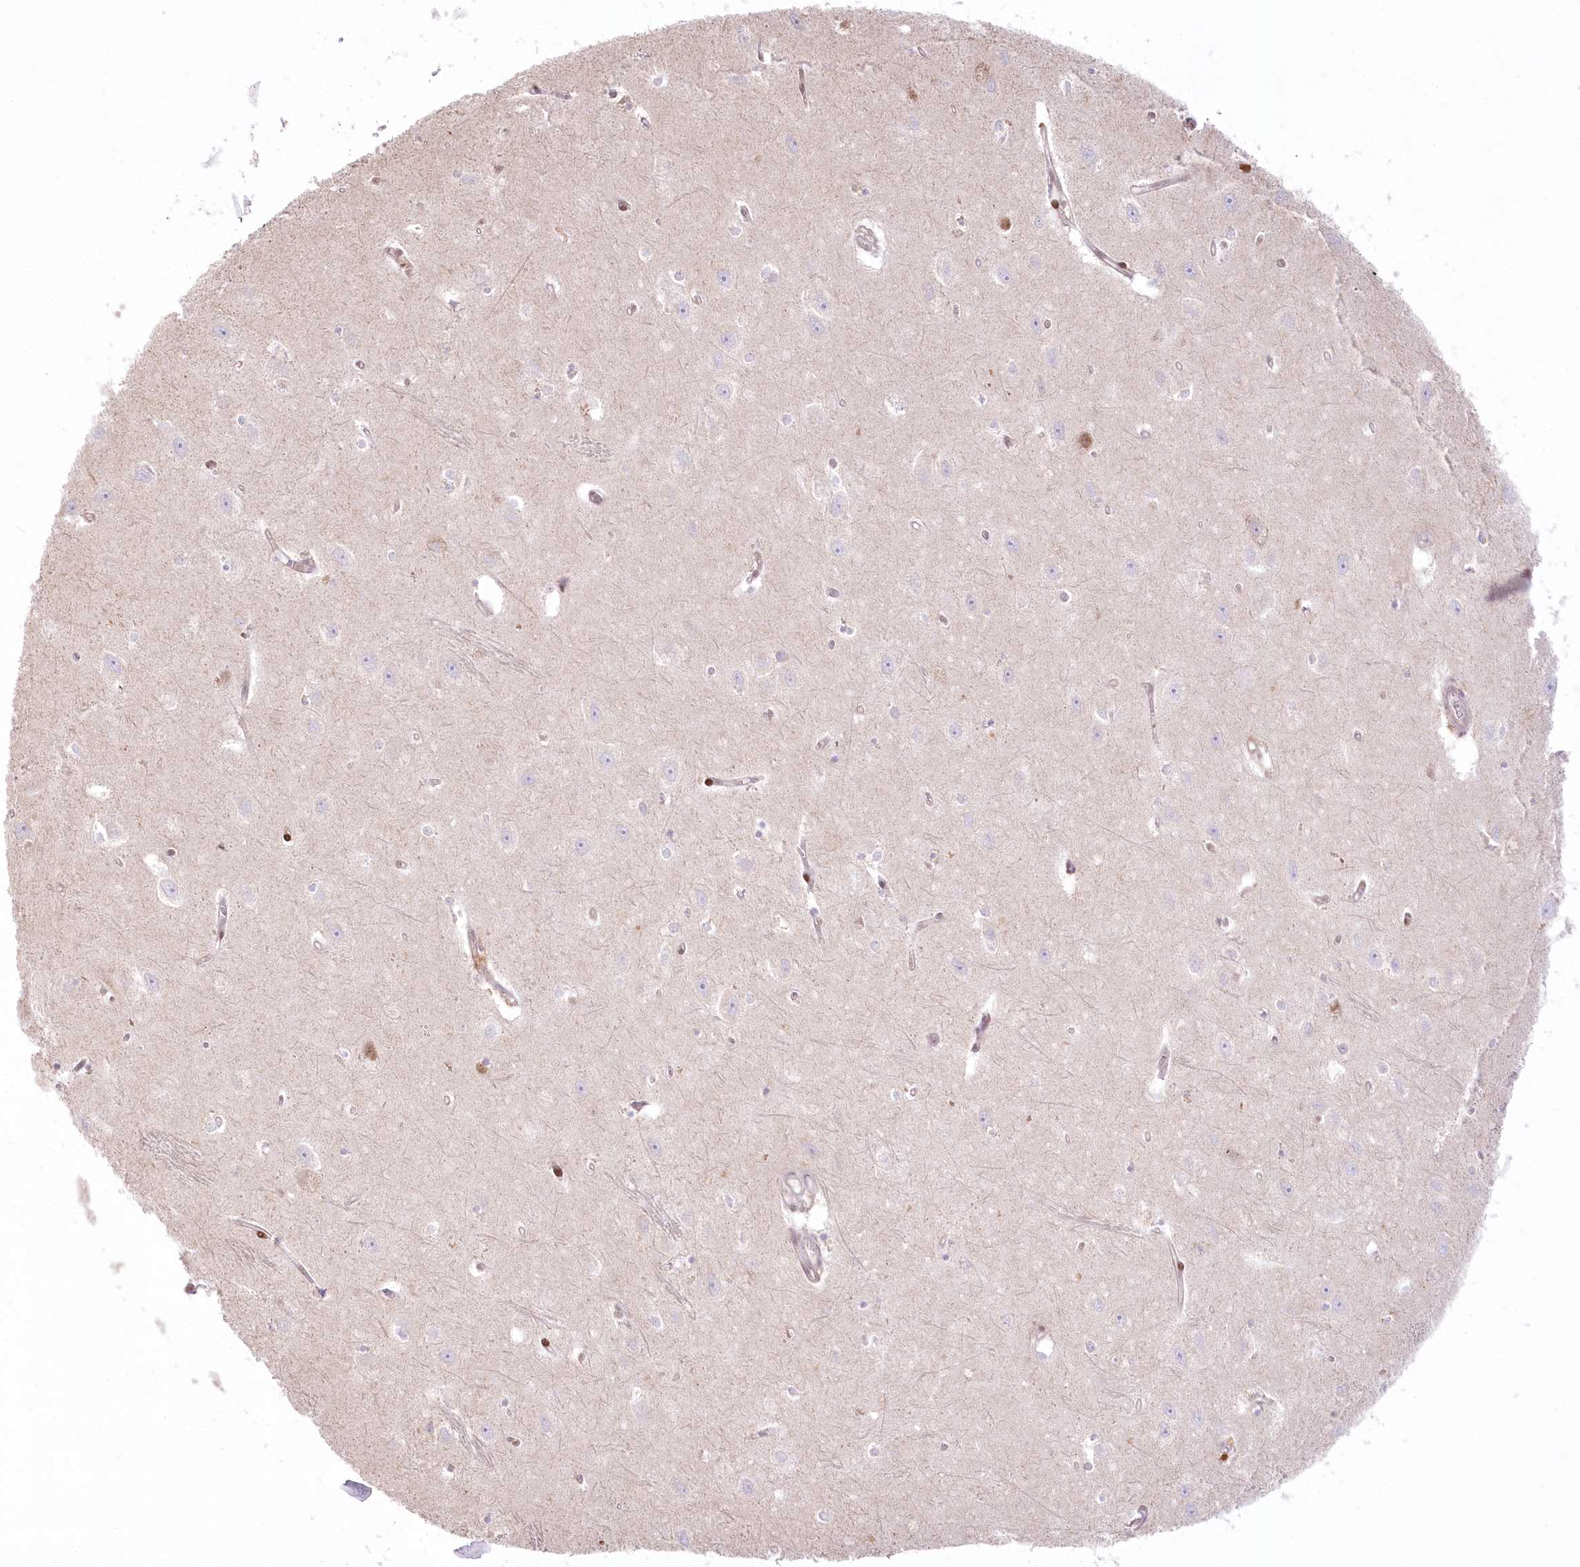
{"staining": {"intensity": "moderate", "quantity": "<25%", "location": "nuclear"}, "tissue": "hippocampus", "cell_type": "Glial cells", "image_type": "normal", "snomed": [{"axis": "morphology", "description": "Normal tissue, NOS"}, {"axis": "topography", "description": "Hippocampus"}], "caption": "Immunohistochemical staining of normal hippocampus reveals moderate nuclear protein expression in approximately <25% of glial cells.", "gene": "PYURF", "patient": {"sex": "female", "age": 64}}